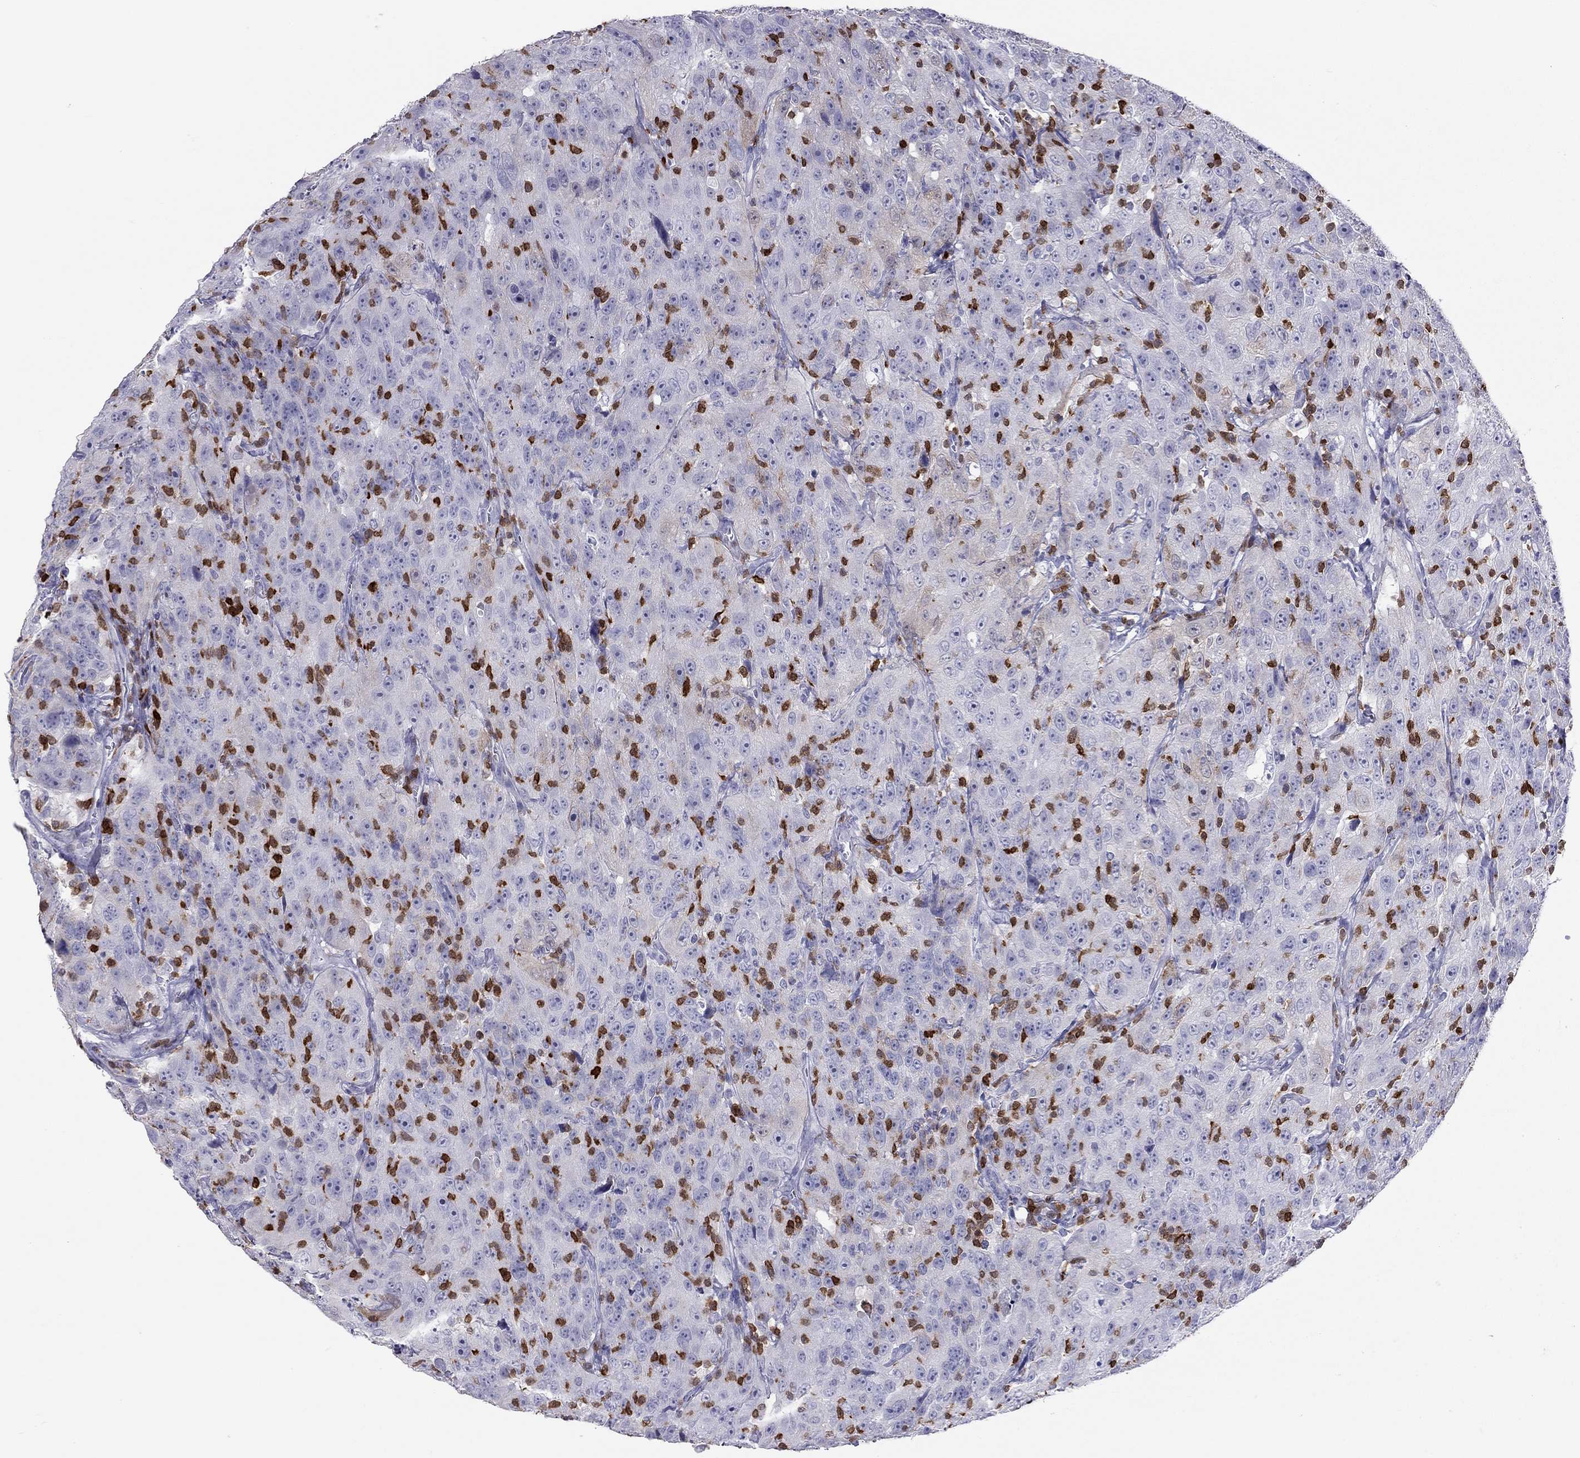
{"staining": {"intensity": "negative", "quantity": "none", "location": "none"}, "tissue": "urothelial cancer", "cell_type": "Tumor cells", "image_type": "cancer", "snomed": [{"axis": "morphology", "description": "Urothelial carcinoma, NOS"}, {"axis": "morphology", "description": "Urothelial carcinoma, High grade"}, {"axis": "topography", "description": "Urinary bladder"}], "caption": "Tumor cells show no significant protein staining in urothelial cancer. (DAB (3,3'-diaminobenzidine) immunohistochemistry visualized using brightfield microscopy, high magnification).", "gene": "SH2D2A", "patient": {"sex": "female", "age": 73}}